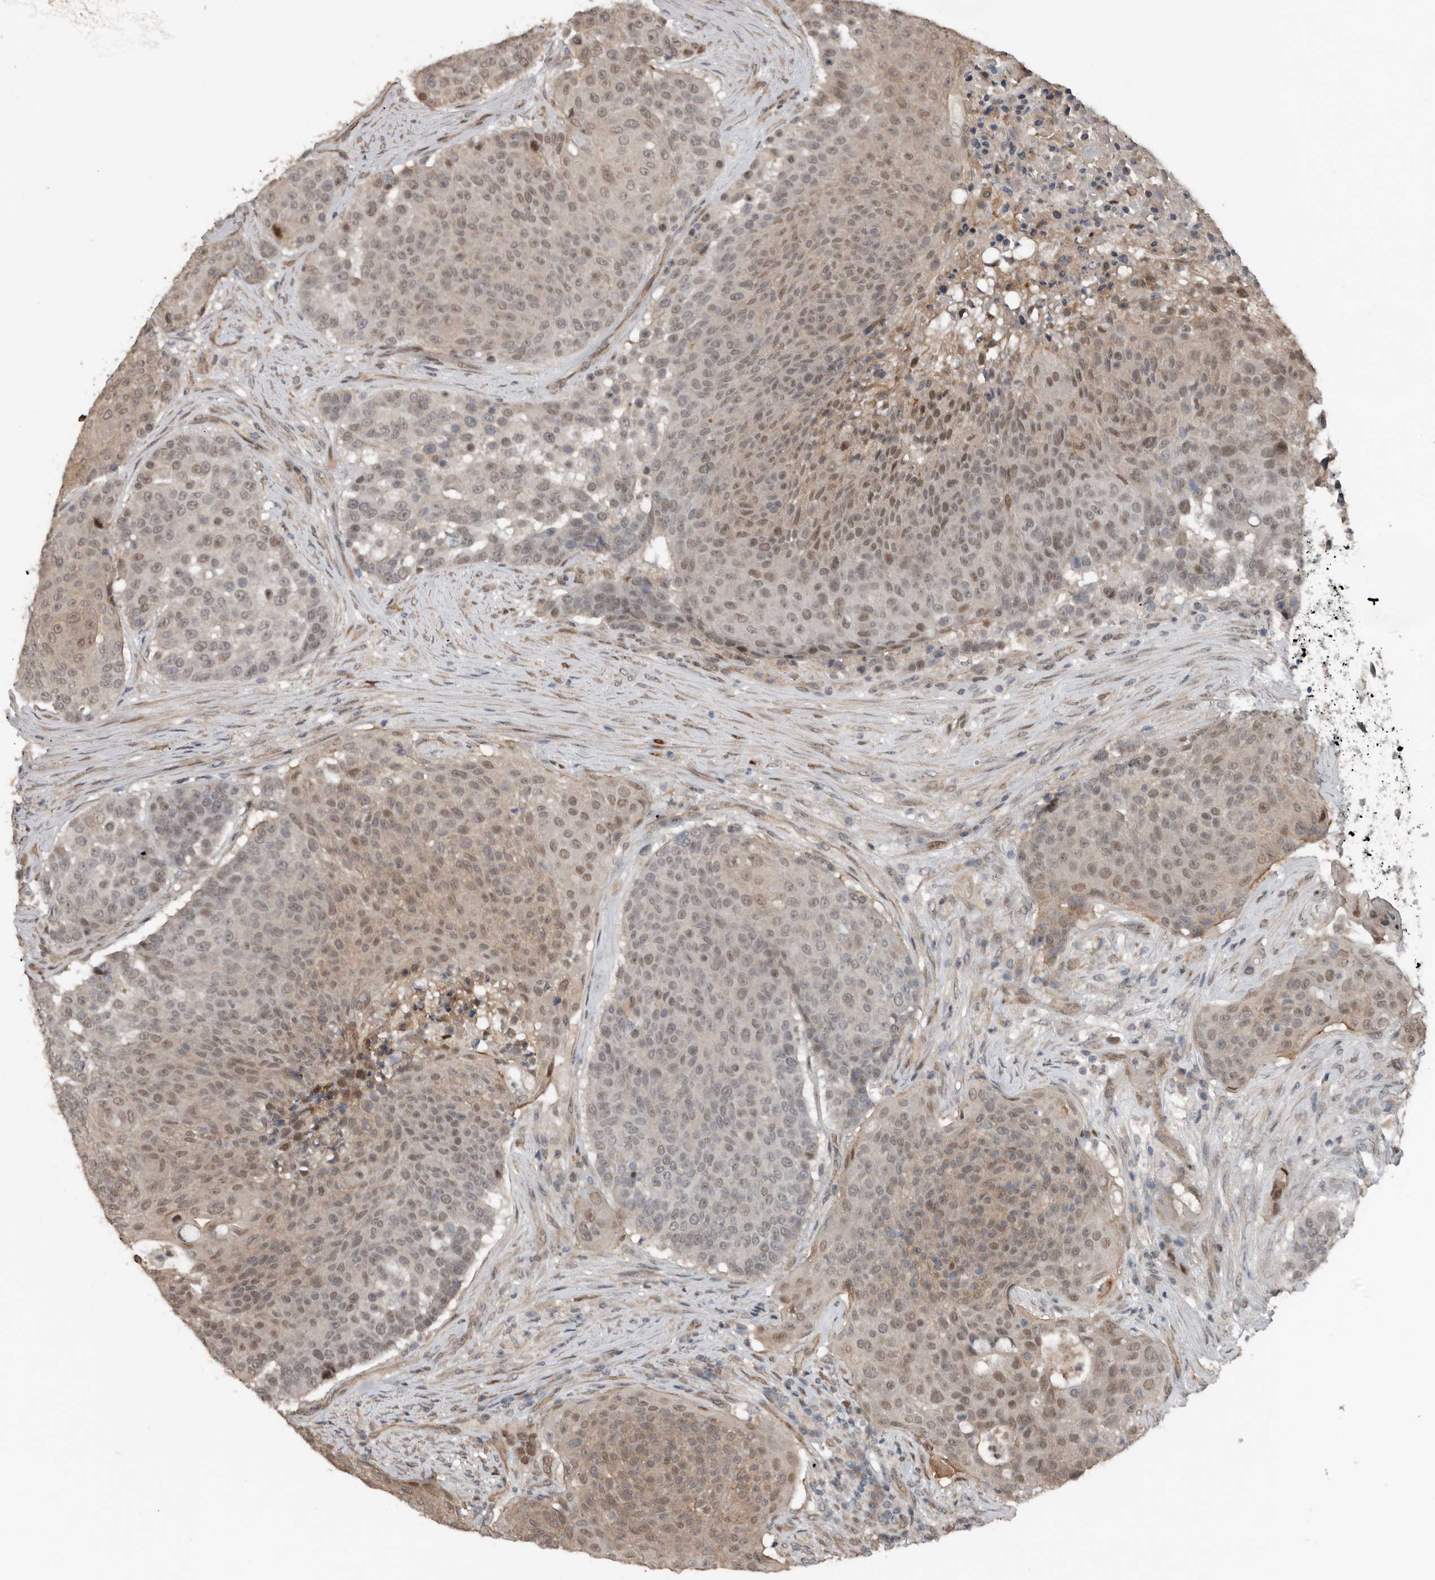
{"staining": {"intensity": "weak", "quantity": ">75%", "location": "cytoplasmic/membranous,nuclear"}, "tissue": "urothelial cancer", "cell_type": "Tumor cells", "image_type": "cancer", "snomed": [{"axis": "morphology", "description": "Urothelial carcinoma, High grade"}, {"axis": "topography", "description": "Urinary bladder"}], "caption": "High-magnification brightfield microscopy of high-grade urothelial carcinoma stained with DAB (3,3'-diaminobenzidine) (brown) and counterstained with hematoxylin (blue). tumor cells exhibit weak cytoplasmic/membranous and nuclear expression is present in approximately>75% of cells.", "gene": "YOD1", "patient": {"sex": "female", "age": 63}}